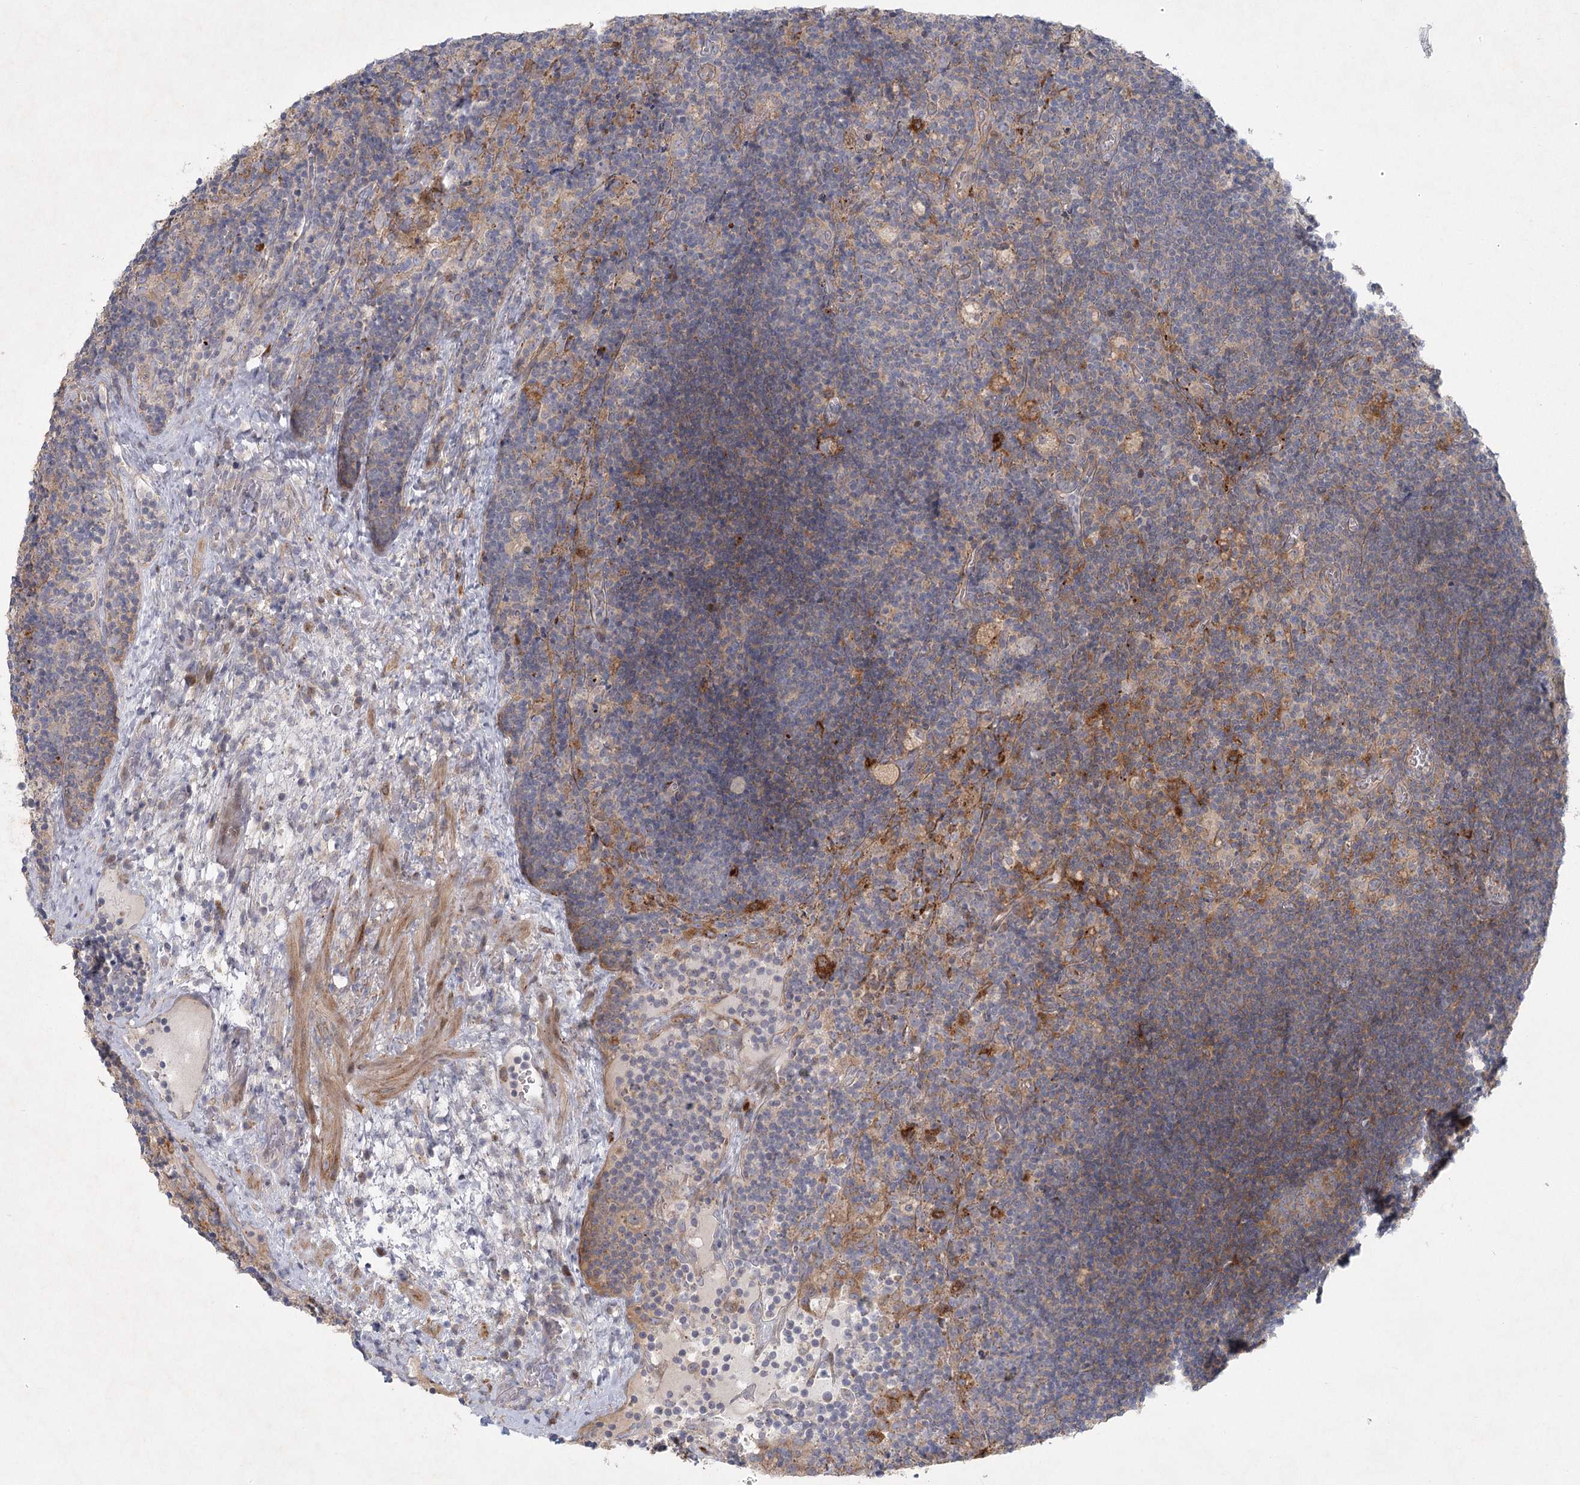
{"staining": {"intensity": "negative", "quantity": "none", "location": "none"}, "tissue": "lymph node", "cell_type": "Germinal center cells", "image_type": "normal", "snomed": [{"axis": "morphology", "description": "Normal tissue, NOS"}, {"axis": "topography", "description": "Lymph node"}], "caption": "Immunohistochemical staining of unremarkable human lymph node exhibits no significant expression in germinal center cells.", "gene": "FAM110C", "patient": {"sex": "male", "age": 69}}